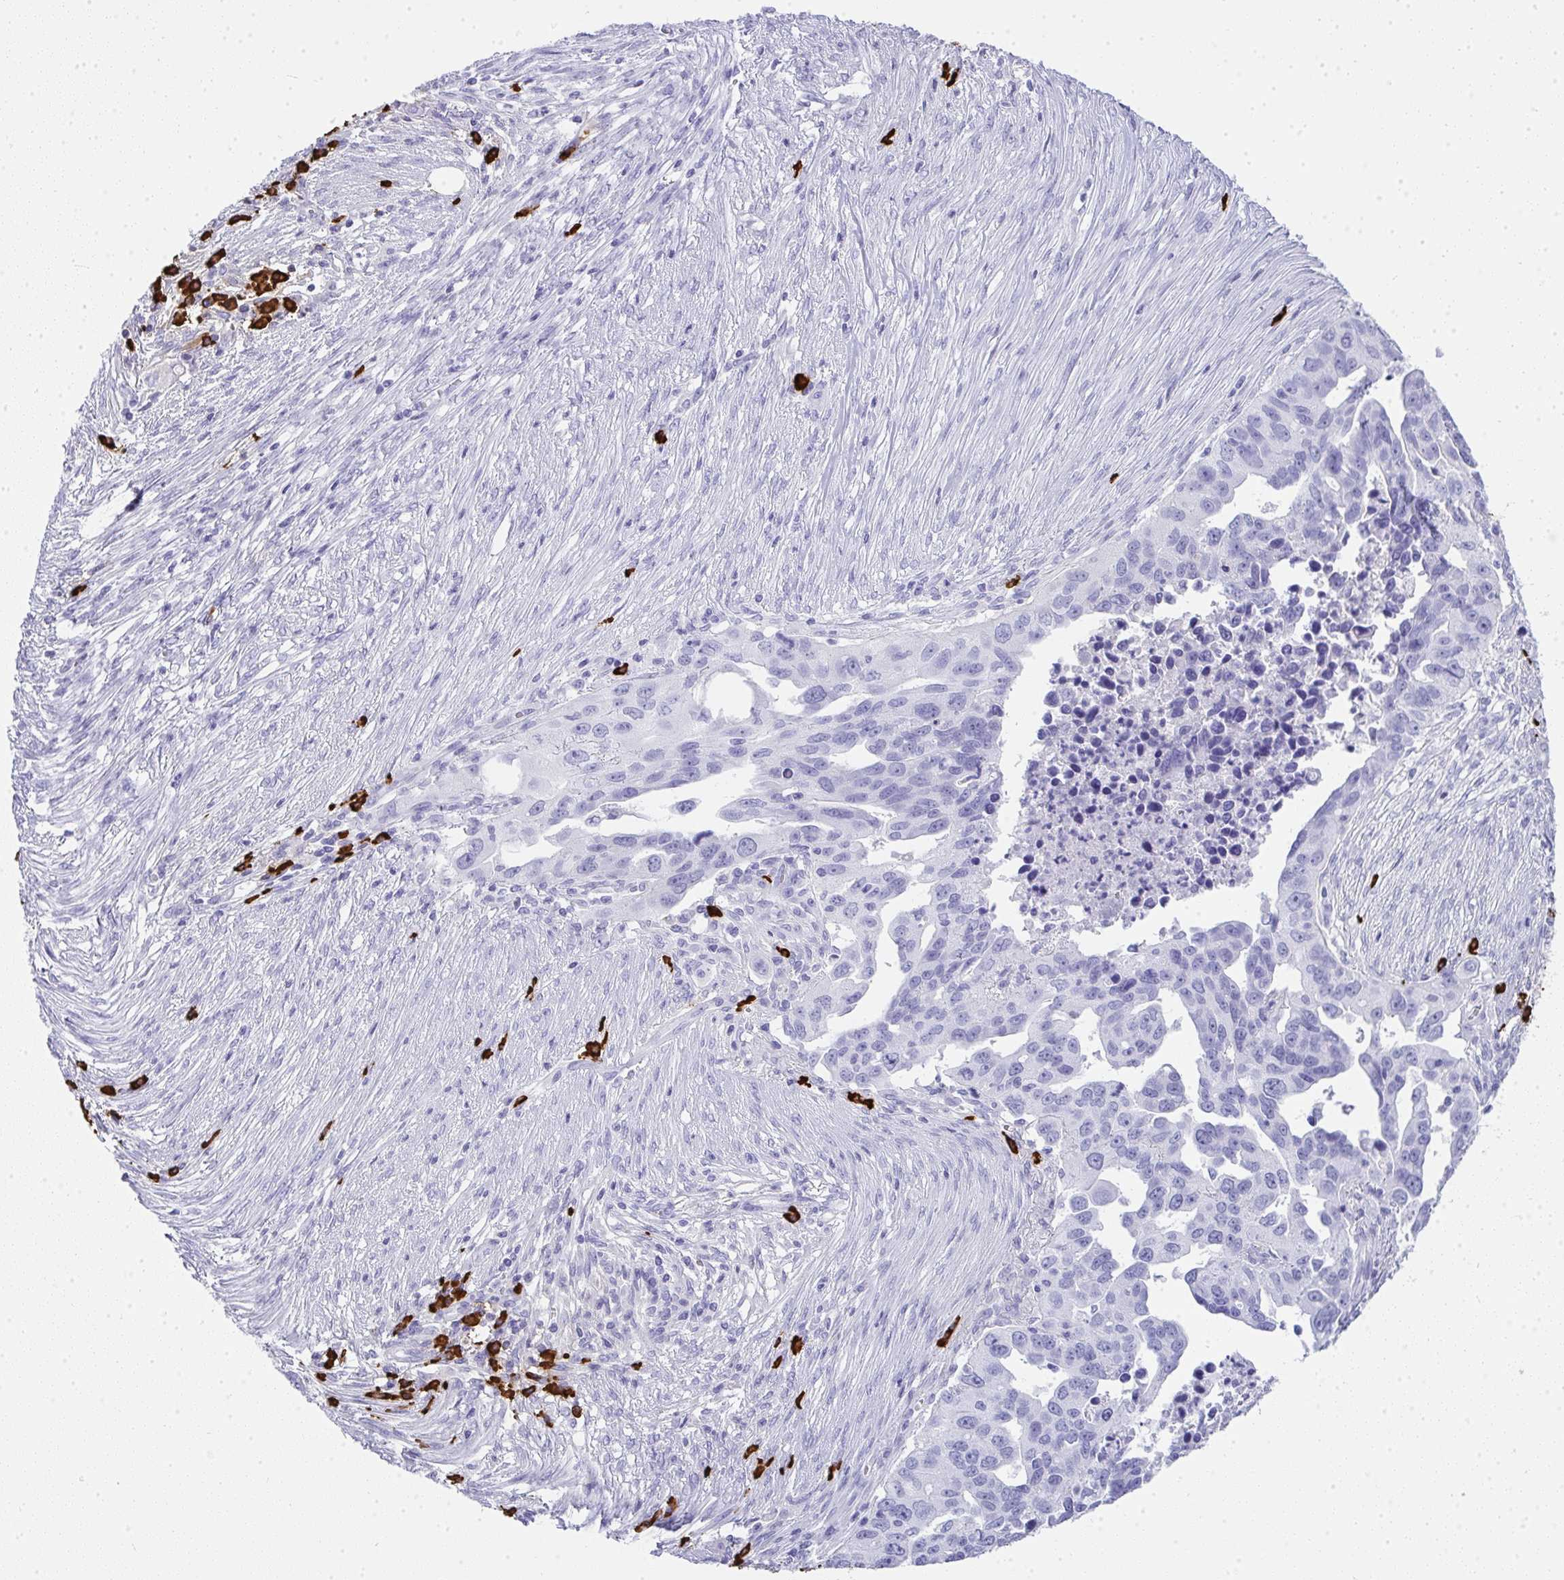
{"staining": {"intensity": "negative", "quantity": "none", "location": "none"}, "tissue": "ovarian cancer", "cell_type": "Tumor cells", "image_type": "cancer", "snomed": [{"axis": "morphology", "description": "Carcinoma, endometroid"}, {"axis": "morphology", "description": "Cystadenocarcinoma, serous, NOS"}, {"axis": "topography", "description": "Ovary"}], "caption": "Tumor cells show no significant staining in serous cystadenocarcinoma (ovarian).", "gene": "CDADC1", "patient": {"sex": "female", "age": 45}}